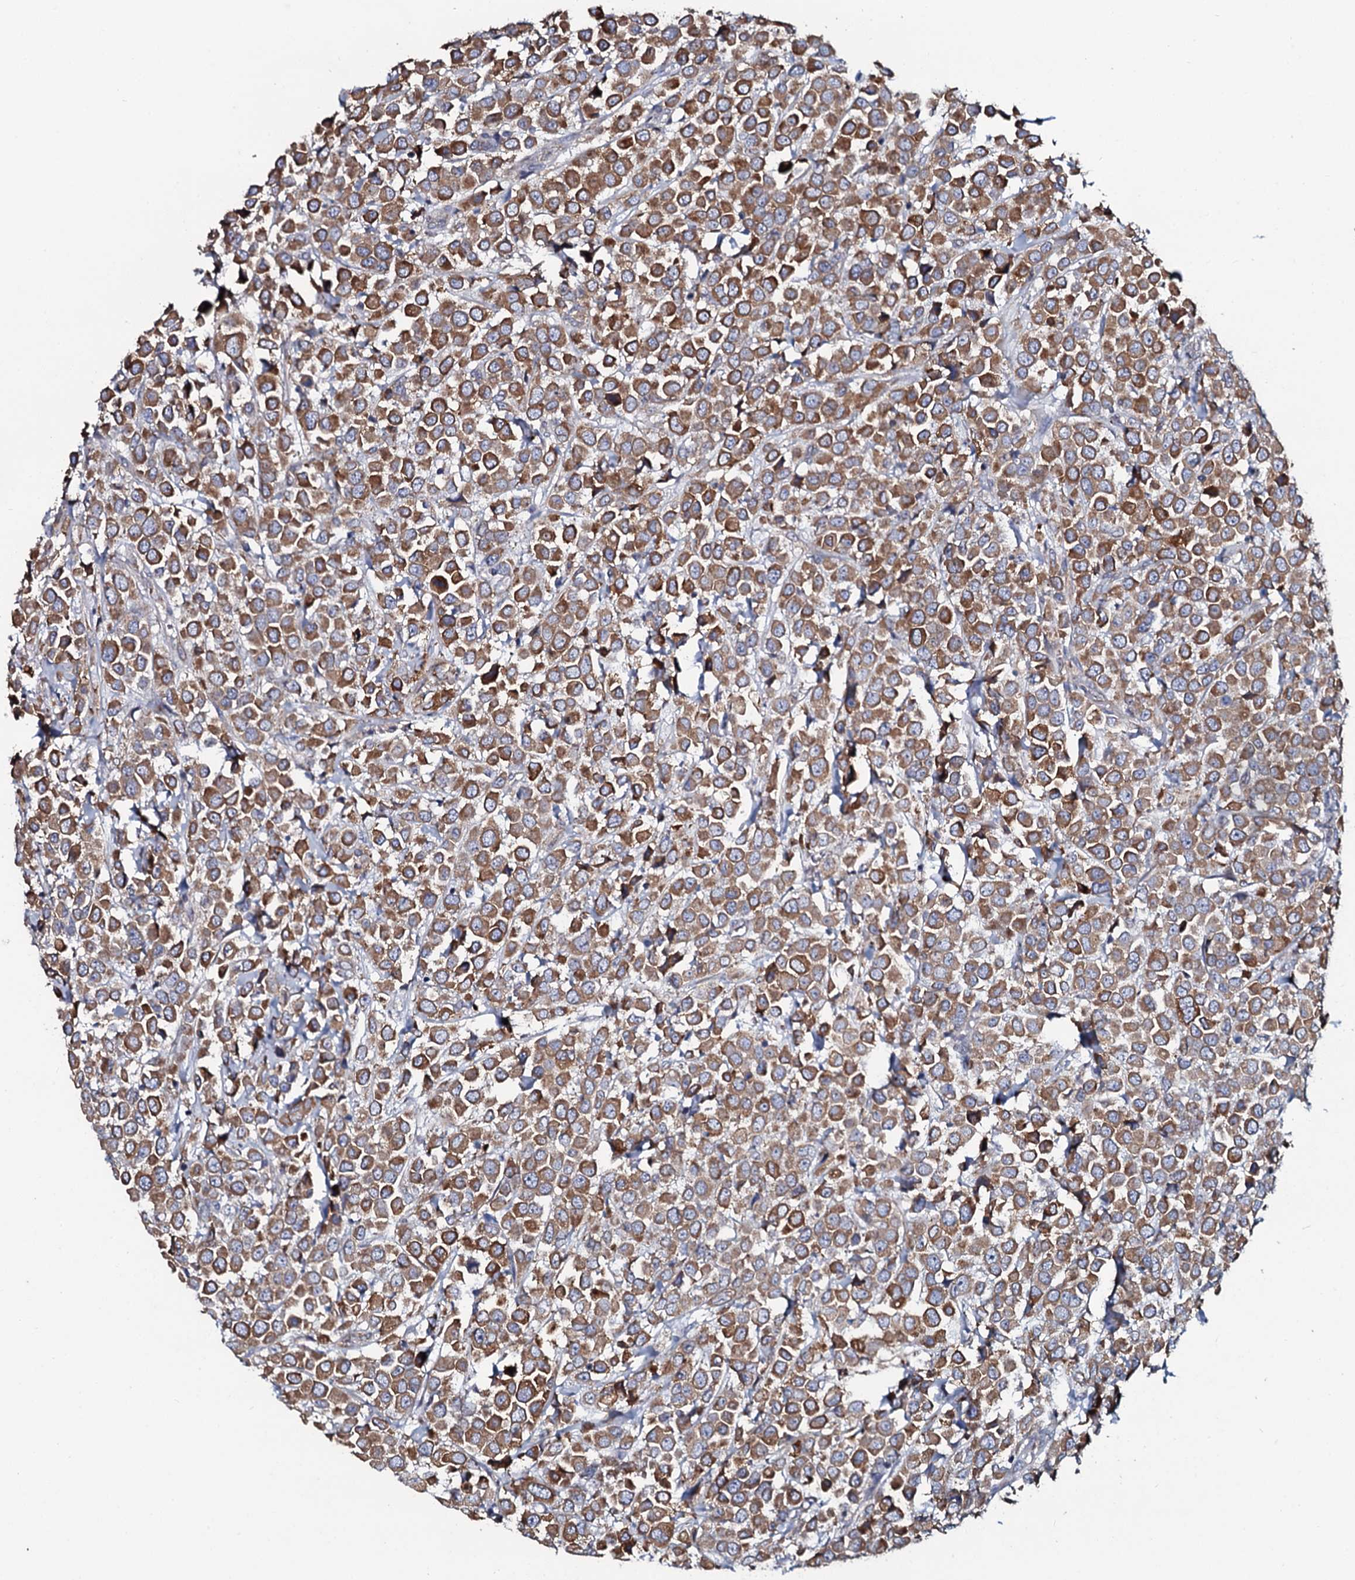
{"staining": {"intensity": "moderate", "quantity": ">75%", "location": "cytoplasmic/membranous"}, "tissue": "breast cancer", "cell_type": "Tumor cells", "image_type": "cancer", "snomed": [{"axis": "morphology", "description": "Duct carcinoma"}, {"axis": "topography", "description": "Breast"}], "caption": "IHC photomicrograph of neoplastic tissue: human breast cancer stained using immunohistochemistry shows medium levels of moderate protein expression localized specifically in the cytoplasmic/membranous of tumor cells, appearing as a cytoplasmic/membranous brown color.", "gene": "TMEM151A", "patient": {"sex": "female", "age": 61}}